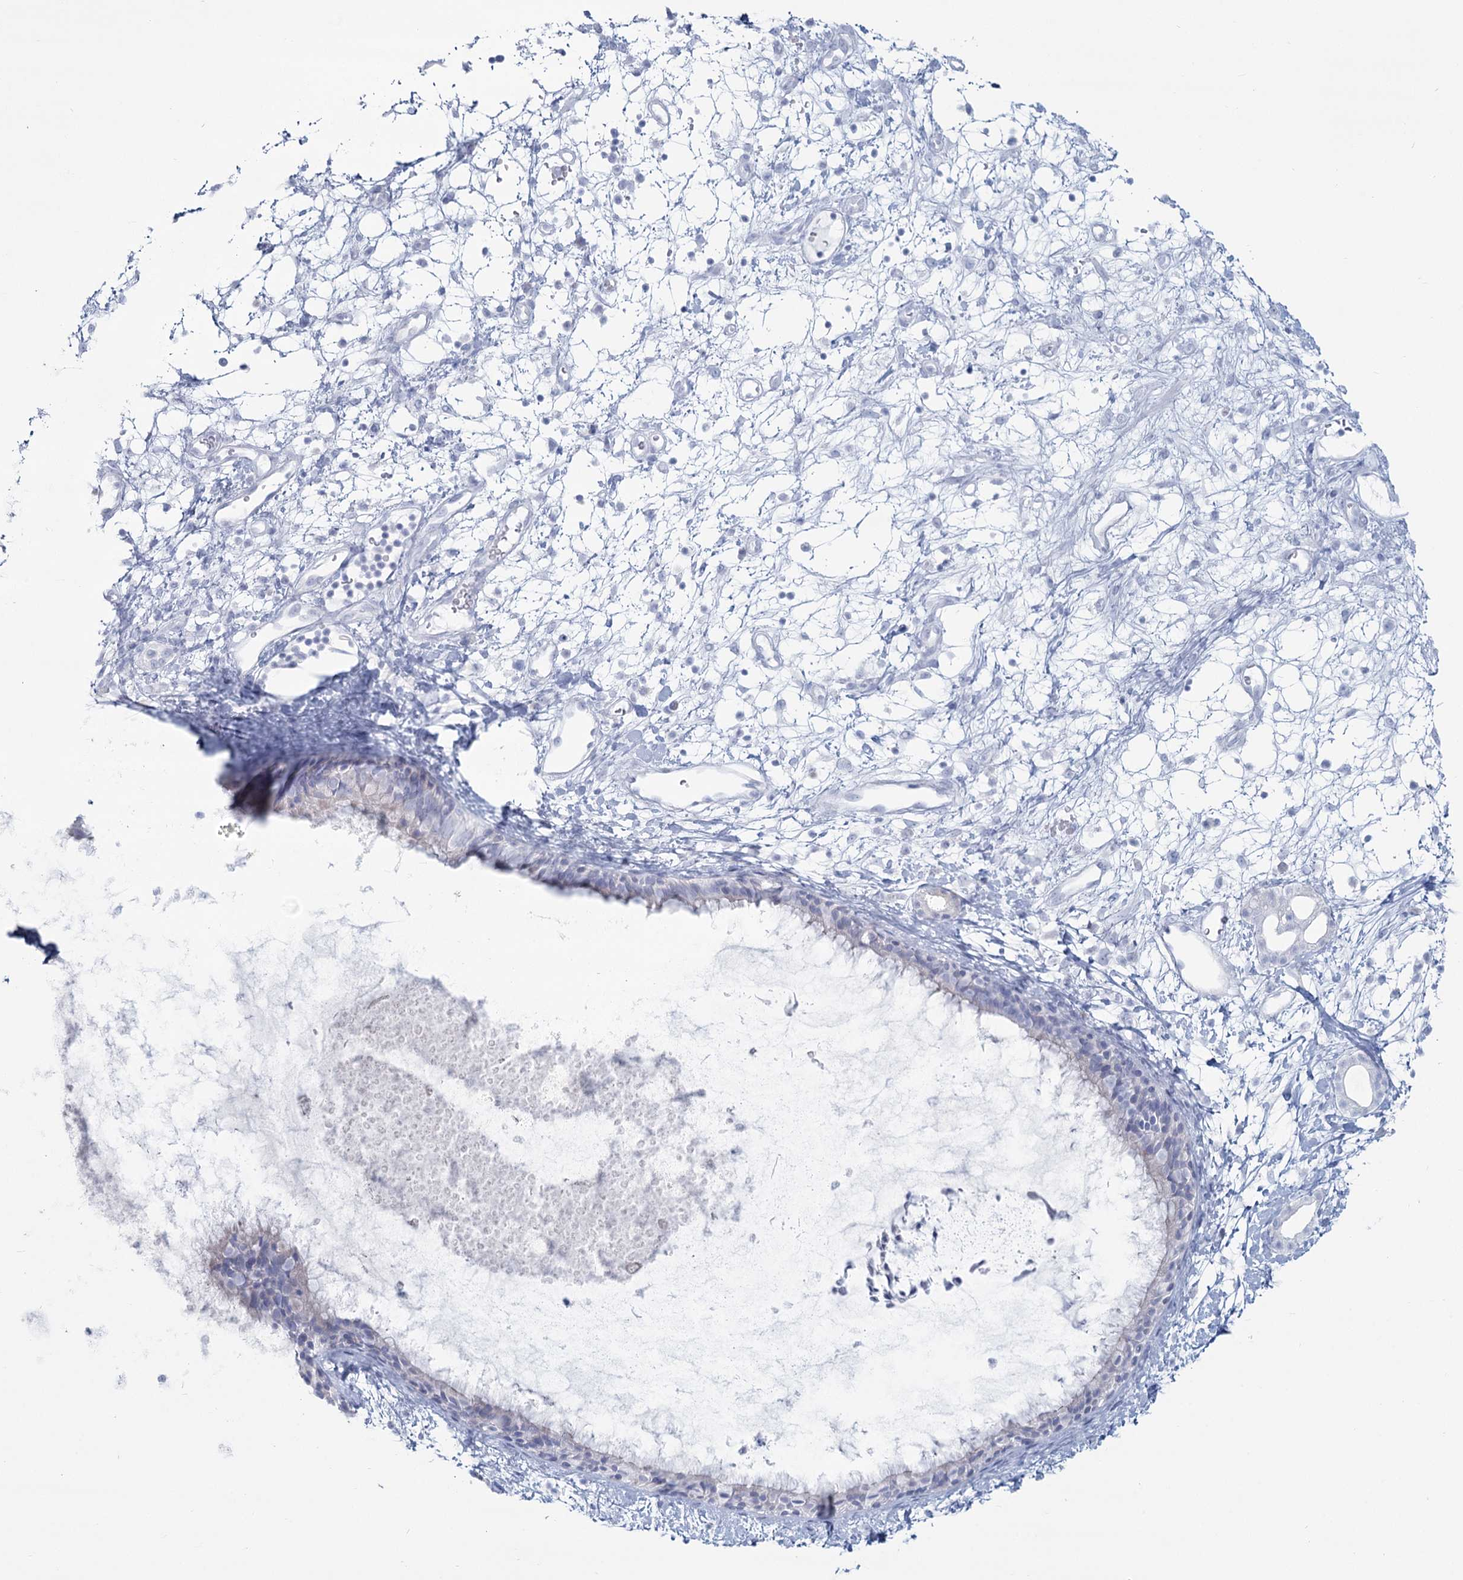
{"staining": {"intensity": "negative", "quantity": "none", "location": "none"}, "tissue": "nasopharynx", "cell_type": "Respiratory epithelial cells", "image_type": "normal", "snomed": [{"axis": "morphology", "description": "Normal tissue, NOS"}, {"axis": "topography", "description": "Nasopharynx"}], "caption": "Immunohistochemistry photomicrograph of normal nasopharynx stained for a protein (brown), which reveals no staining in respiratory epithelial cells.", "gene": "SLC6A19", "patient": {"sex": "male", "age": 22}}